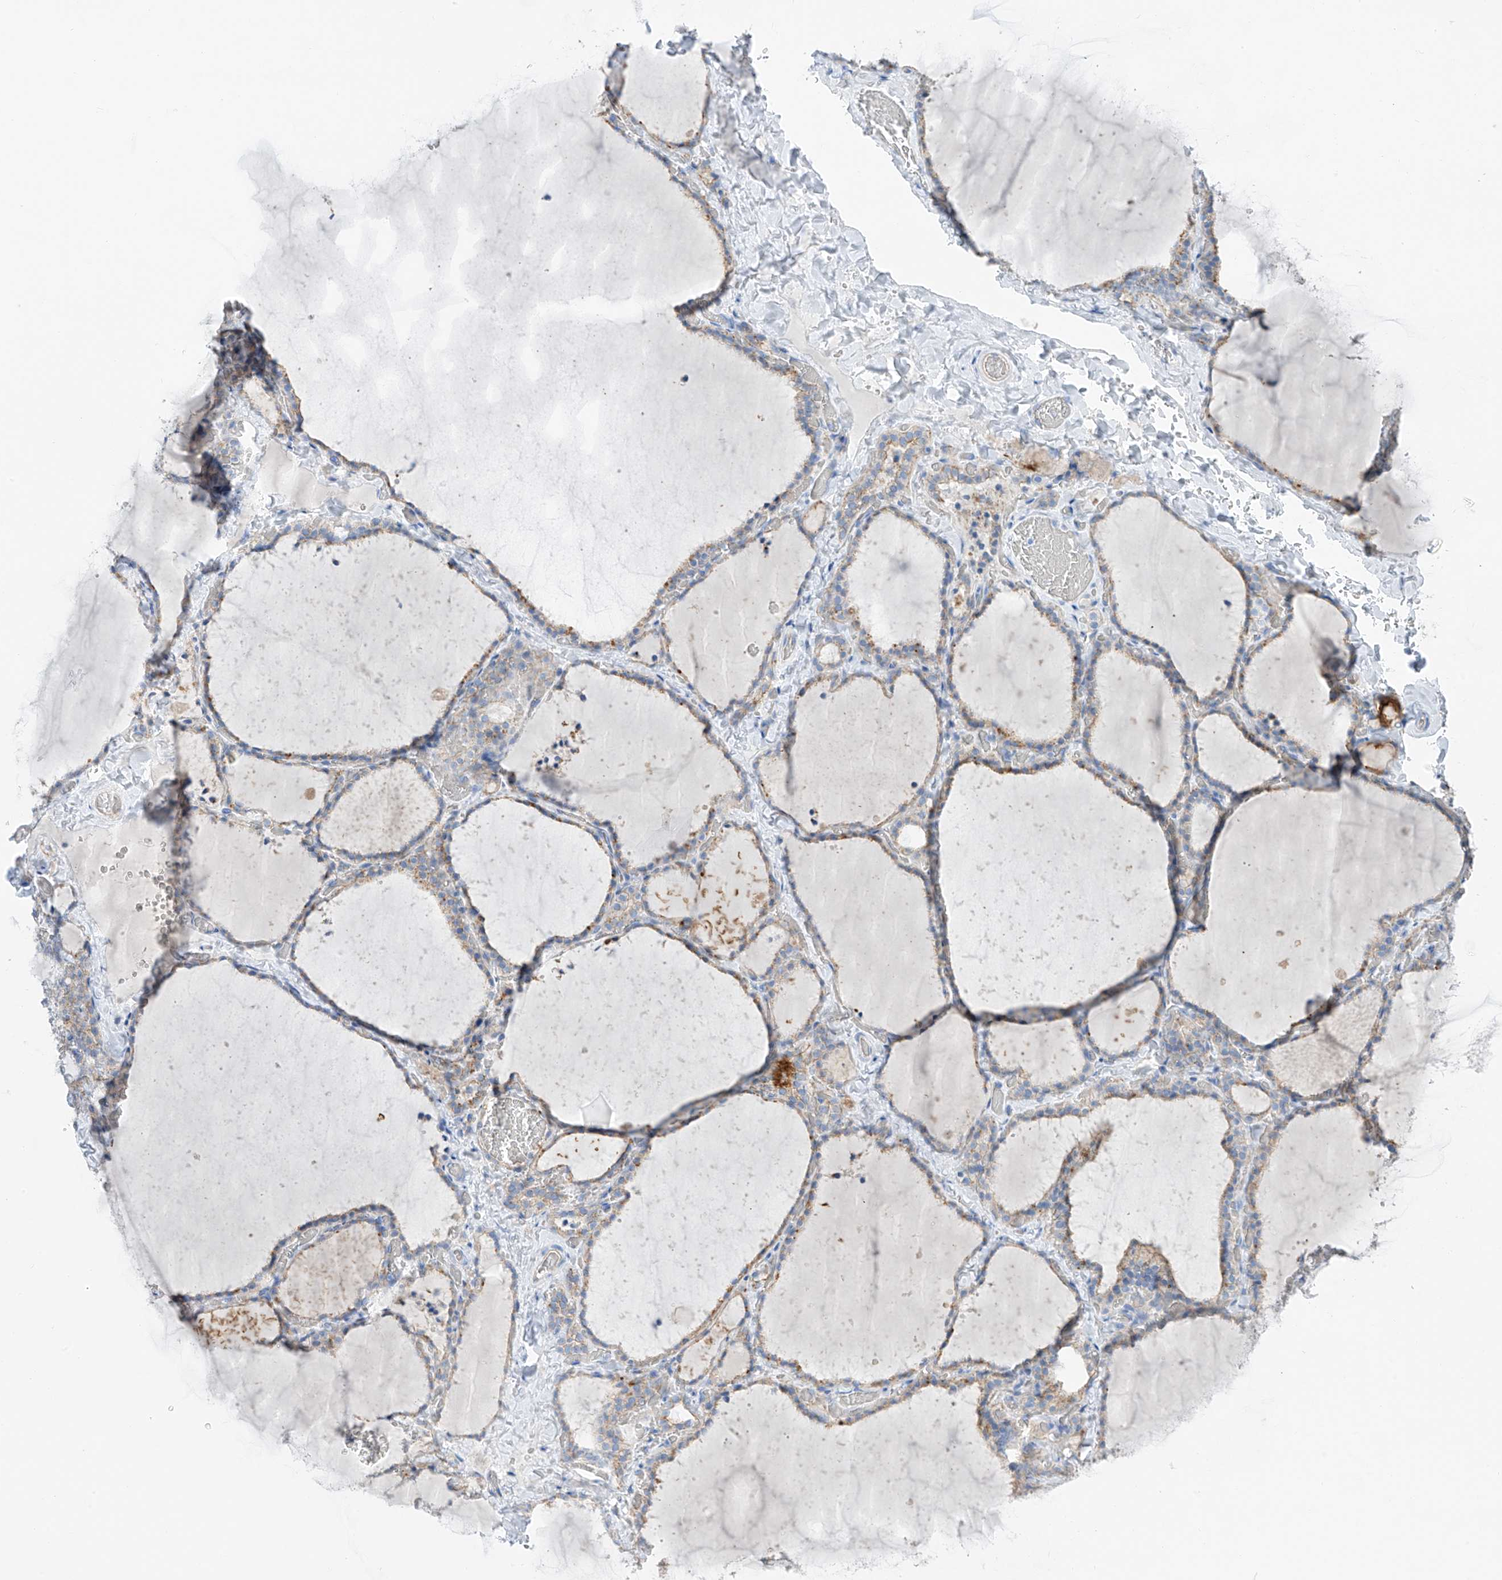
{"staining": {"intensity": "weak", "quantity": "<25%", "location": "cytoplasmic/membranous"}, "tissue": "thyroid gland", "cell_type": "Glandular cells", "image_type": "normal", "snomed": [{"axis": "morphology", "description": "Normal tissue, NOS"}, {"axis": "topography", "description": "Thyroid gland"}], "caption": "Glandular cells are negative for protein expression in unremarkable human thyroid gland. (Brightfield microscopy of DAB immunohistochemistry (IHC) at high magnification).", "gene": "ITGA9", "patient": {"sex": "female", "age": 22}}